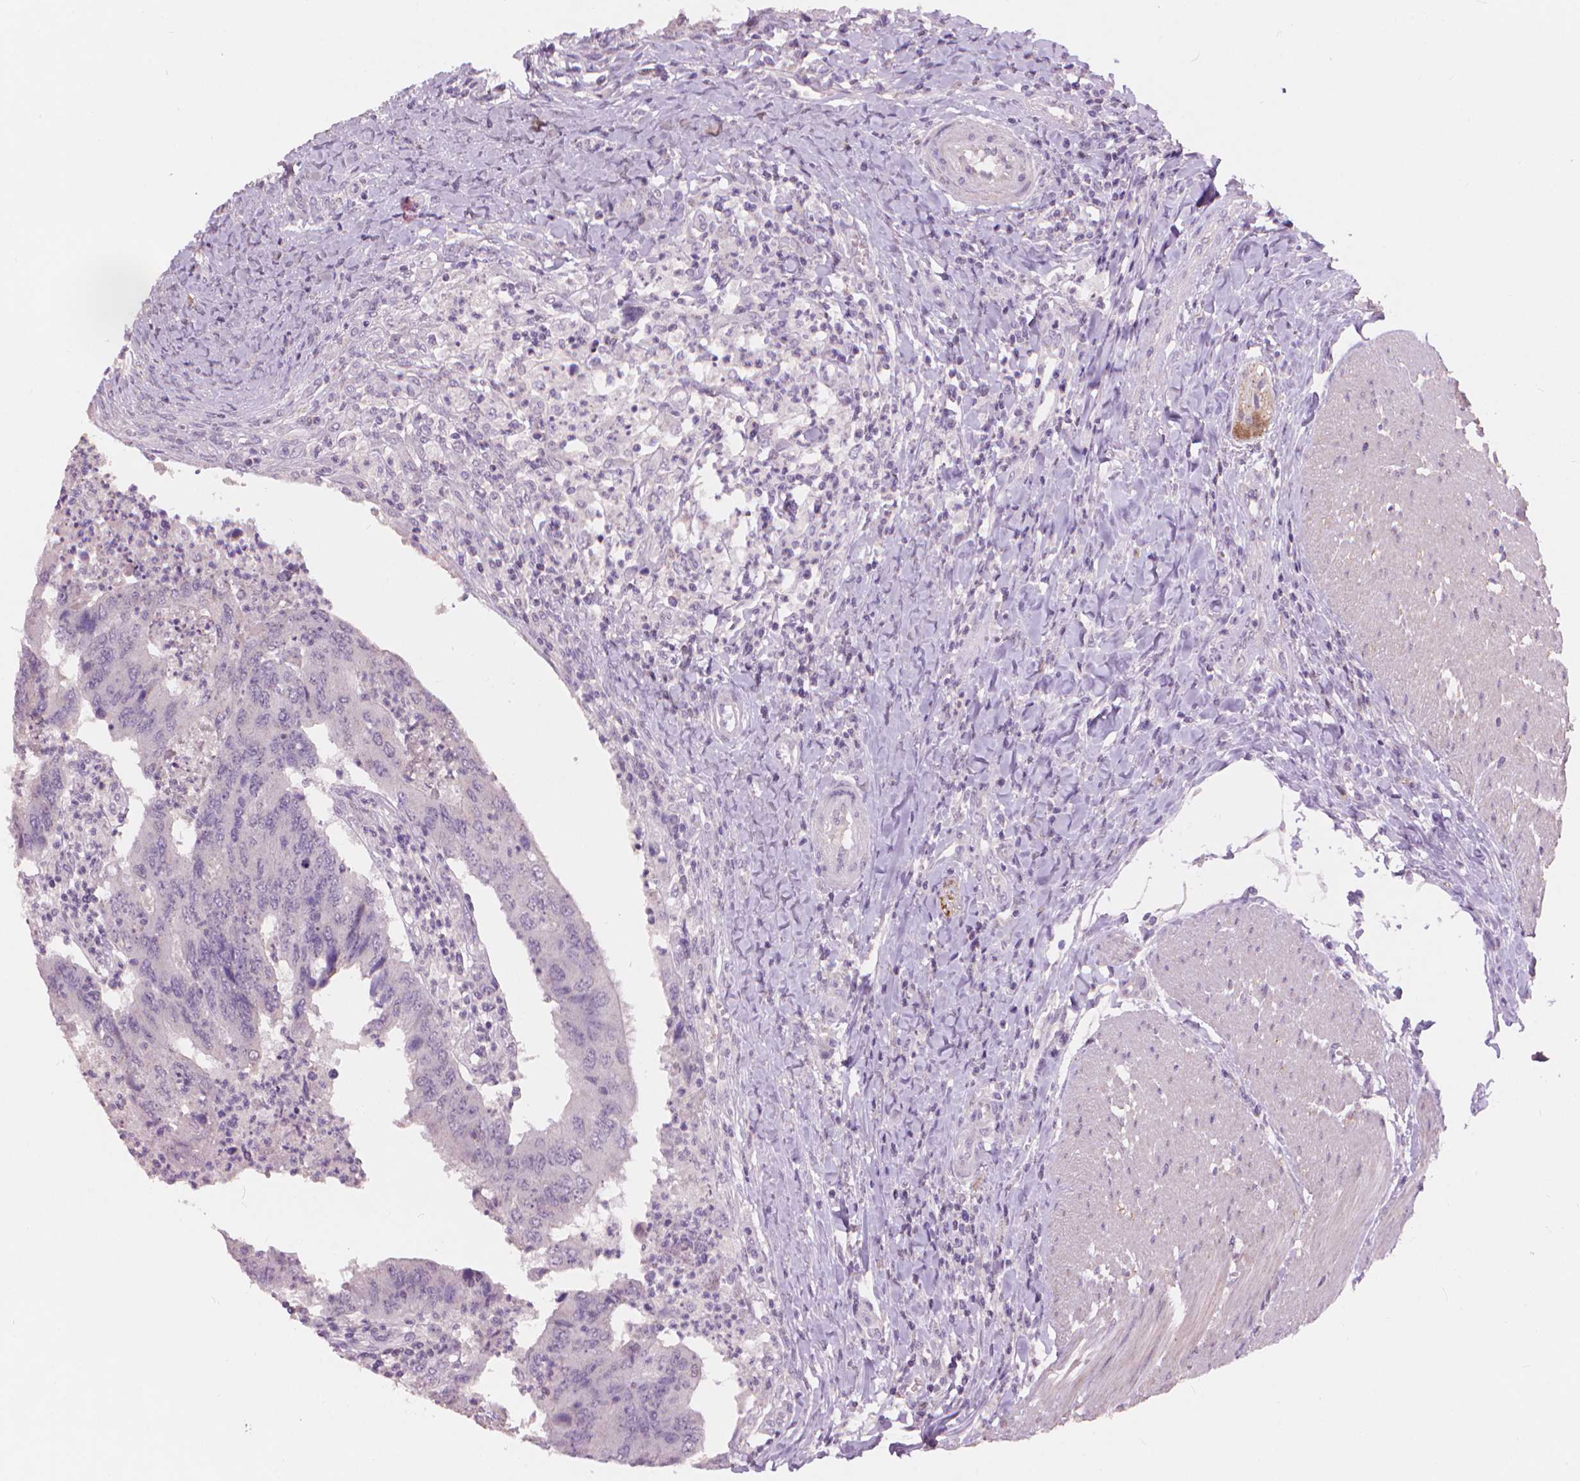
{"staining": {"intensity": "negative", "quantity": "none", "location": "none"}, "tissue": "colorectal cancer", "cell_type": "Tumor cells", "image_type": "cancer", "snomed": [{"axis": "morphology", "description": "Adenocarcinoma, NOS"}, {"axis": "topography", "description": "Colon"}], "caption": "Protein analysis of colorectal cancer (adenocarcinoma) exhibits no significant expression in tumor cells. (Immunohistochemistry (ihc), brightfield microscopy, high magnification).", "gene": "ENO2", "patient": {"sex": "female", "age": 67}}